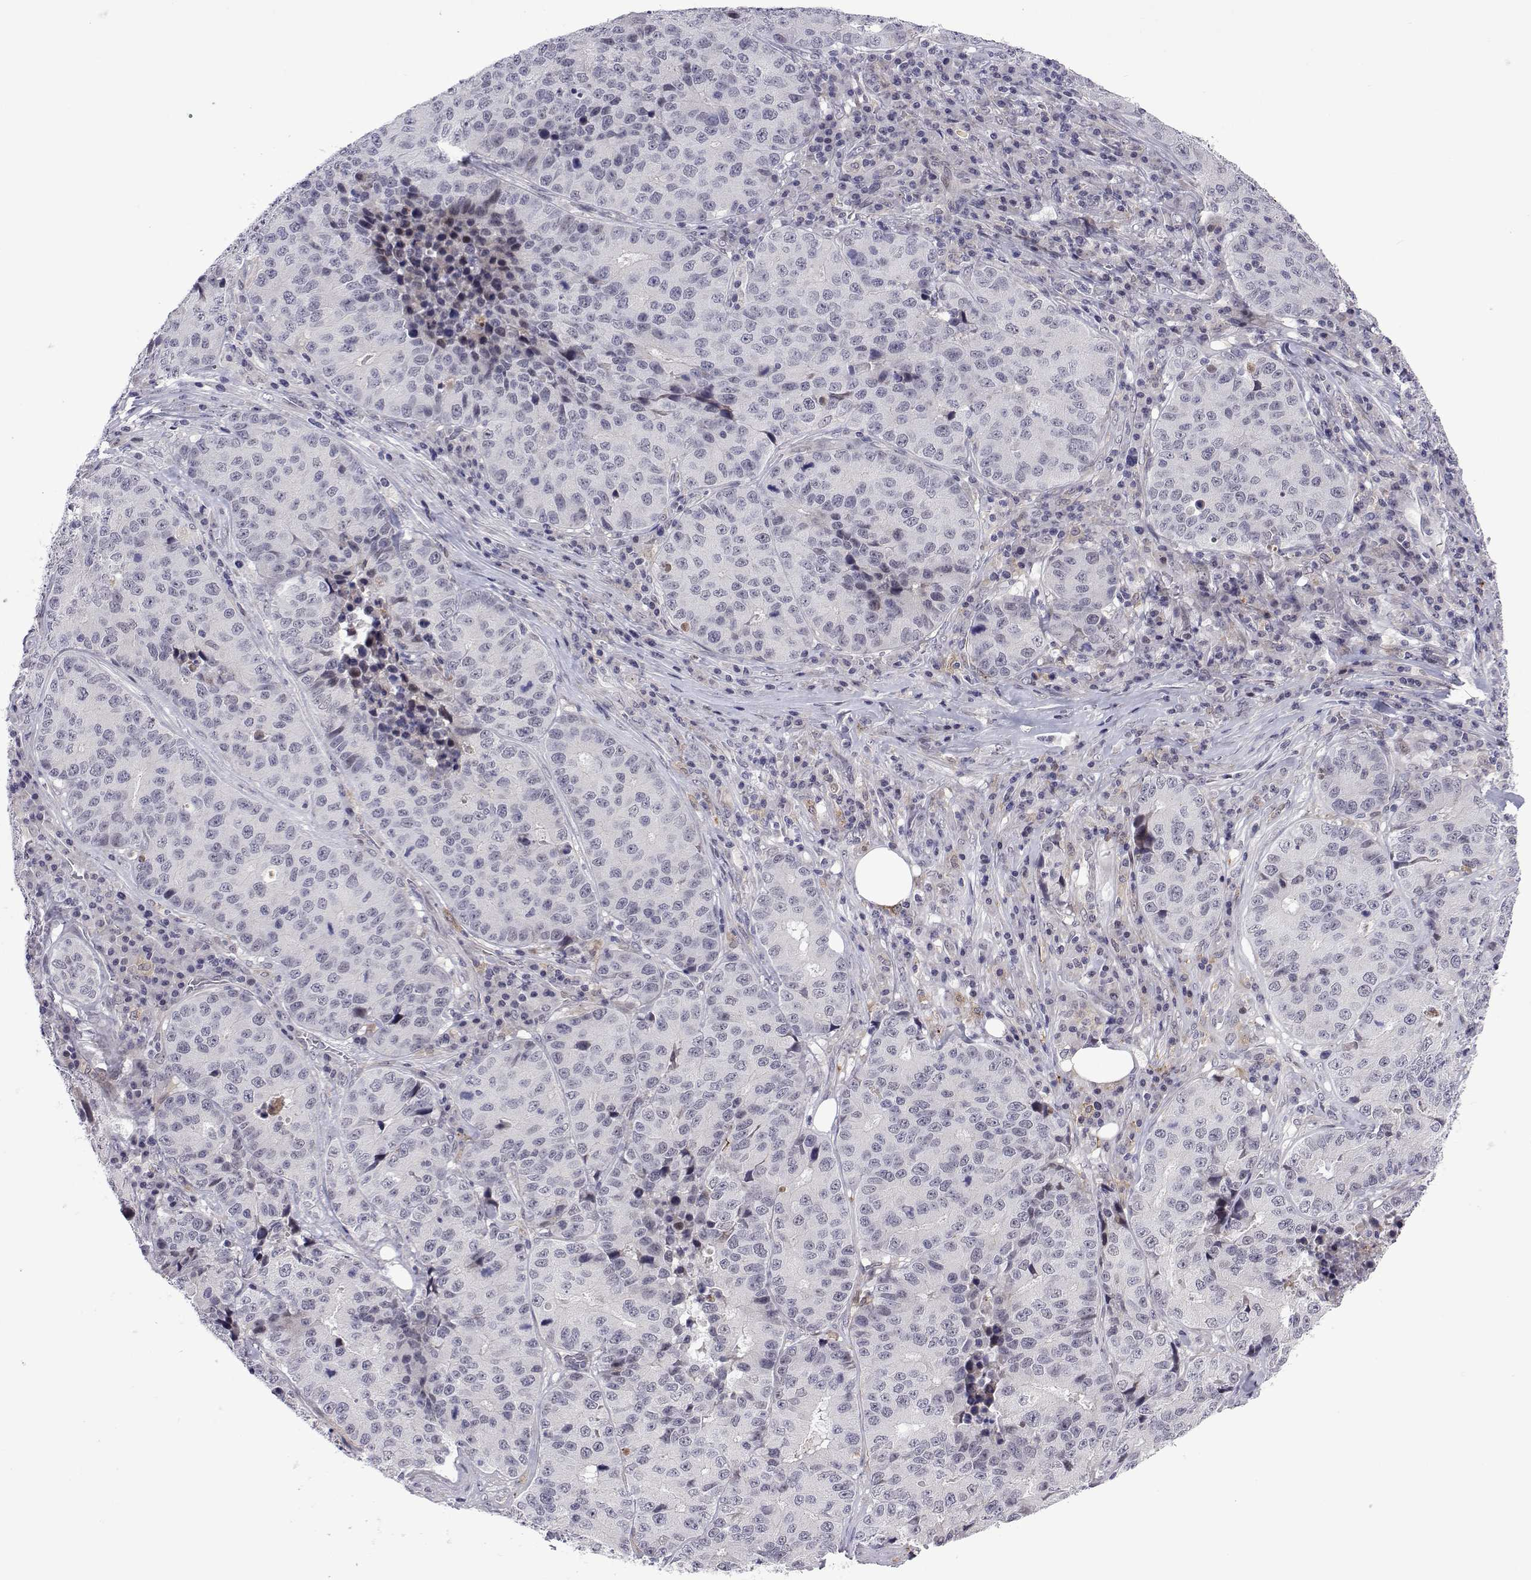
{"staining": {"intensity": "negative", "quantity": "none", "location": "none"}, "tissue": "stomach cancer", "cell_type": "Tumor cells", "image_type": "cancer", "snomed": [{"axis": "morphology", "description": "Adenocarcinoma, NOS"}, {"axis": "topography", "description": "Stomach"}], "caption": "High magnification brightfield microscopy of stomach adenocarcinoma stained with DAB (brown) and counterstained with hematoxylin (blue): tumor cells show no significant staining.", "gene": "EFCAB3", "patient": {"sex": "male", "age": 71}}